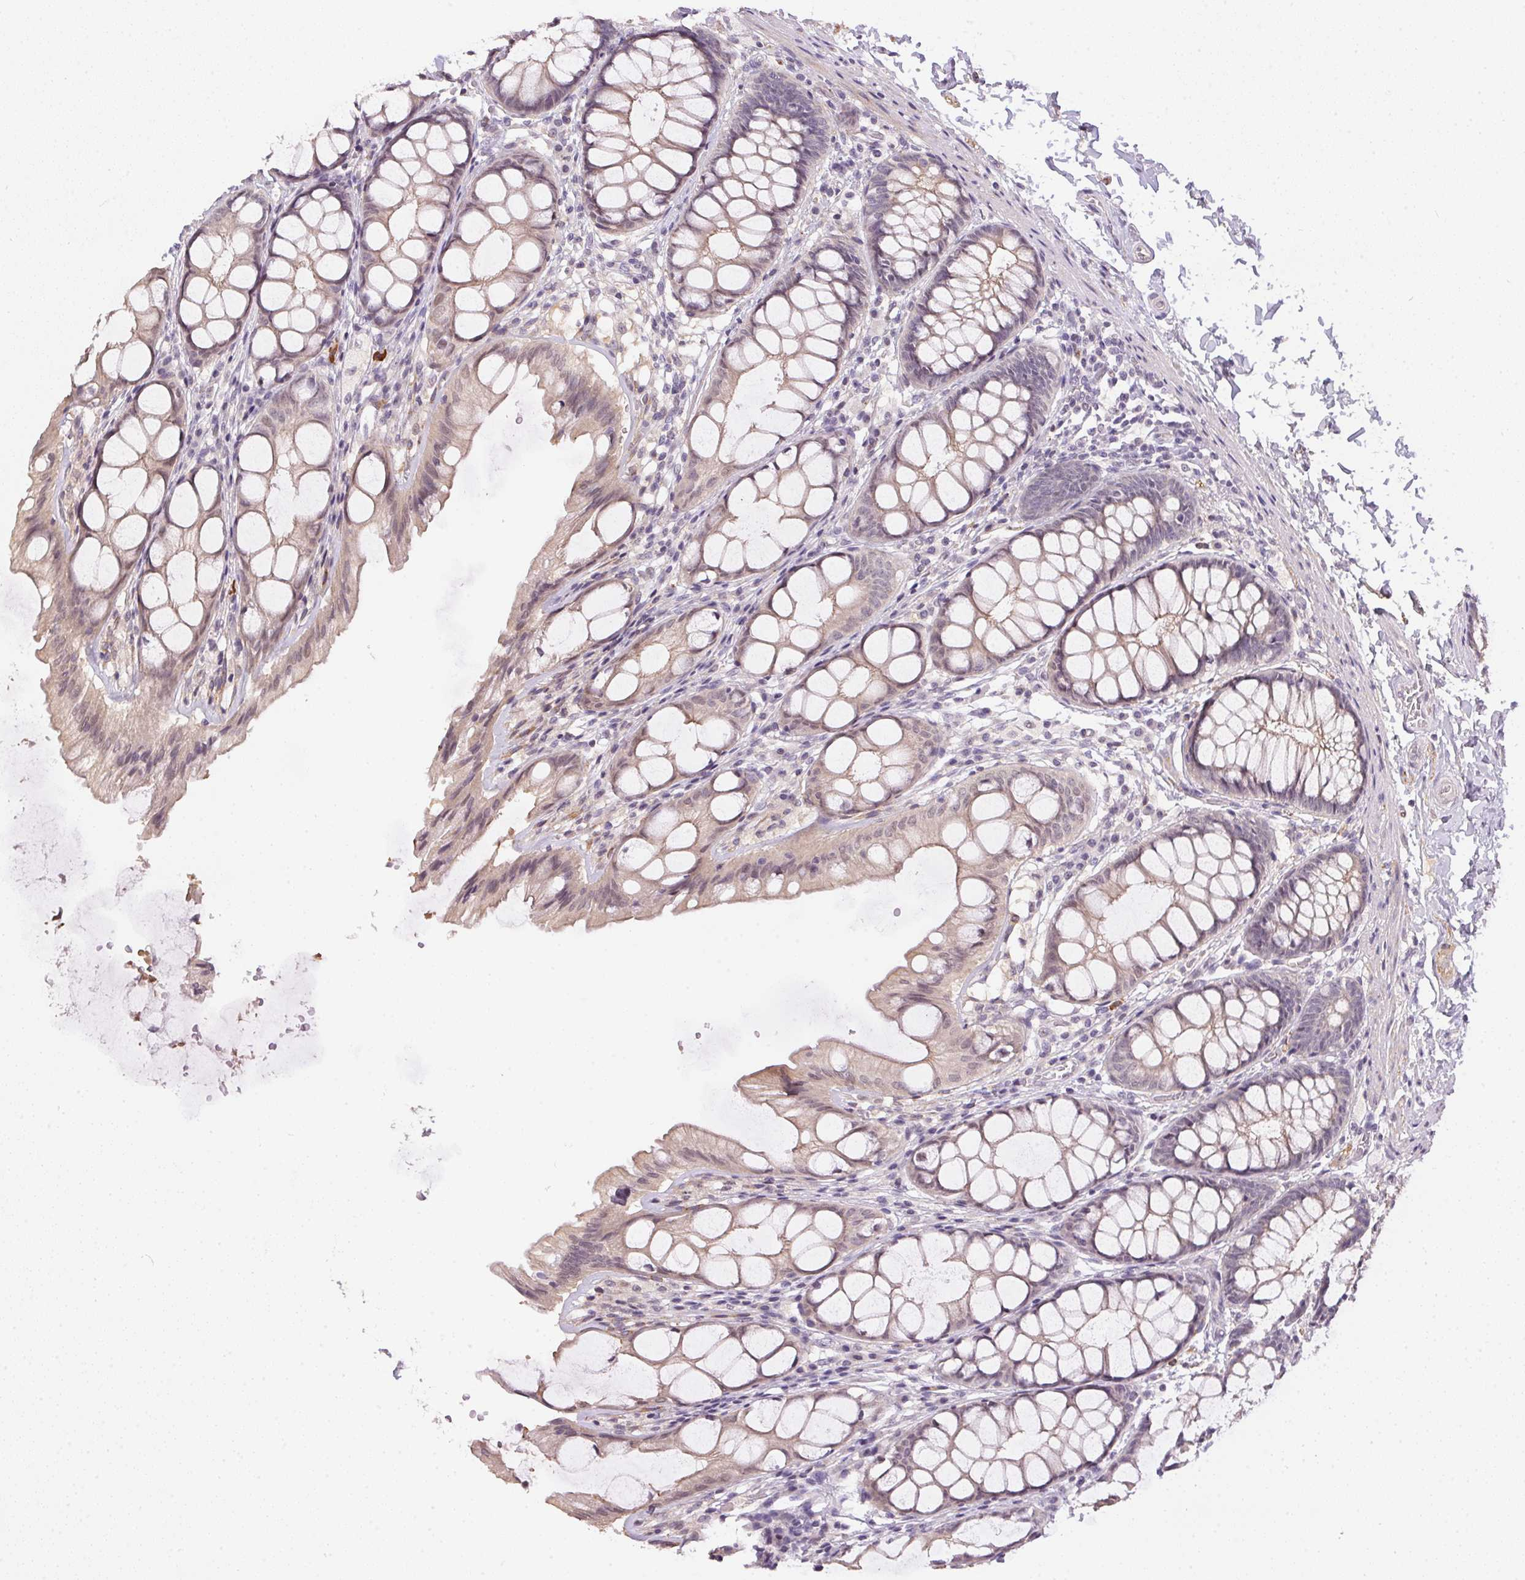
{"staining": {"intensity": "negative", "quantity": "none", "location": "none"}, "tissue": "colon", "cell_type": "Endothelial cells", "image_type": "normal", "snomed": [{"axis": "morphology", "description": "Normal tissue, NOS"}, {"axis": "topography", "description": "Colon"}], "caption": "An IHC histopathology image of benign colon is shown. There is no staining in endothelial cells of colon. (DAB immunohistochemistry visualized using brightfield microscopy, high magnification).", "gene": "CFAP92", "patient": {"sex": "male", "age": 47}}